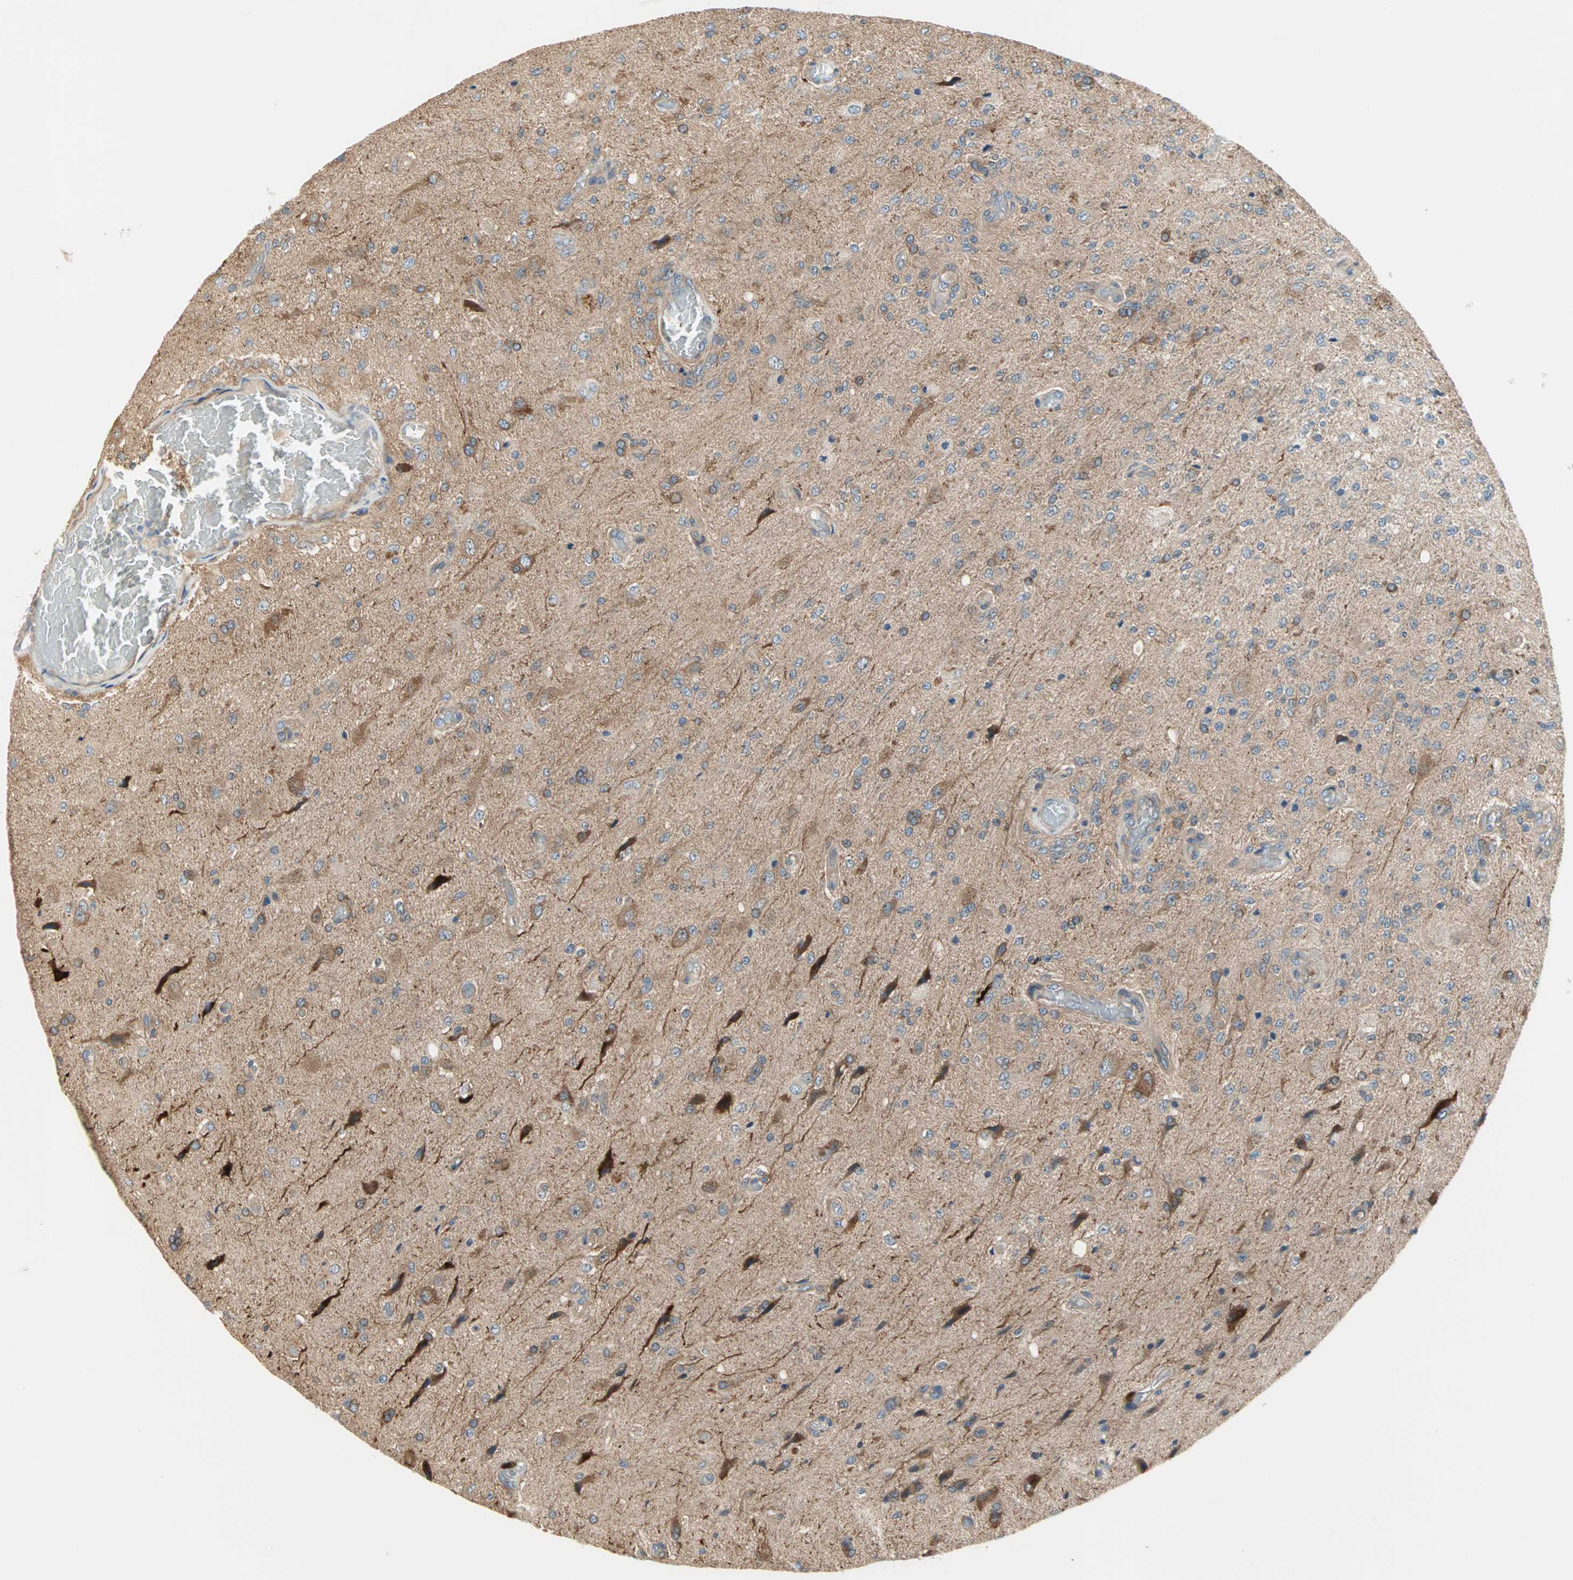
{"staining": {"intensity": "weak", "quantity": "<25%", "location": "cytoplasmic/membranous"}, "tissue": "glioma", "cell_type": "Tumor cells", "image_type": "cancer", "snomed": [{"axis": "morphology", "description": "Normal tissue, NOS"}, {"axis": "morphology", "description": "Glioma, malignant, High grade"}, {"axis": "topography", "description": "Cerebral cortex"}], "caption": "Tumor cells show no significant protein positivity in high-grade glioma (malignant).", "gene": "PDE8A", "patient": {"sex": "male", "age": 77}}